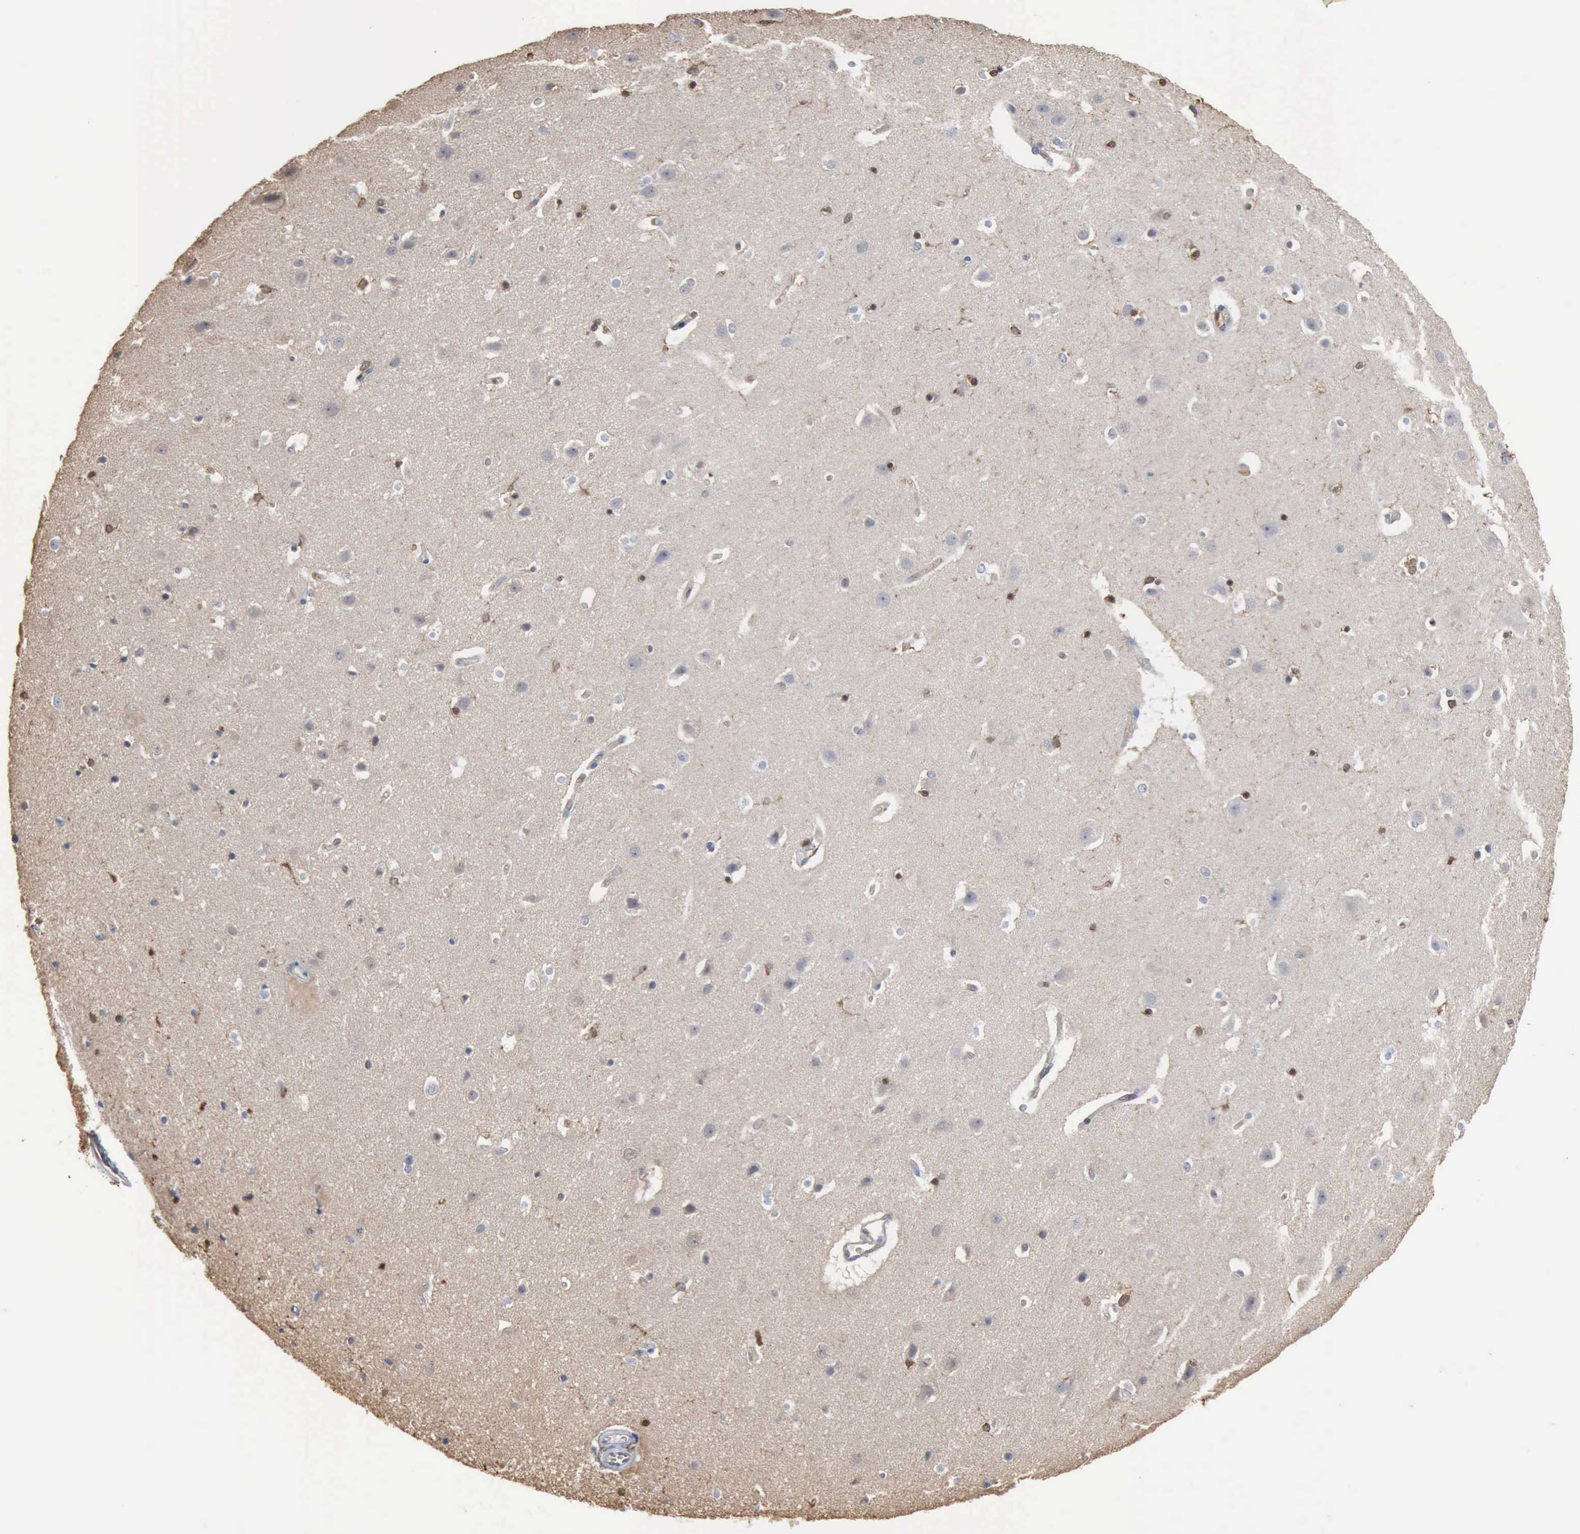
{"staining": {"intensity": "weak", "quantity": "25%-75%", "location": "cytoplasmic/membranous,nuclear"}, "tissue": "caudate", "cell_type": "Glial cells", "image_type": "normal", "snomed": [{"axis": "morphology", "description": "Normal tissue, NOS"}, {"axis": "topography", "description": "Lateral ventricle wall"}], "caption": "High-power microscopy captured an IHC histopathology image of unremarkable caudate, revealing weak cytoplasmic/membranous,nuclear positivity in about 25%-75% of glial cells. The staining was performed using DAB (3,3'-diaminobenzidine) to visualize the protein expression in brown, while the nuclei were stained in blue with hematoxylin (Magnification: 20x).", "gene": "FSCN1", "patient": {"sex": "female", "age": 54}}